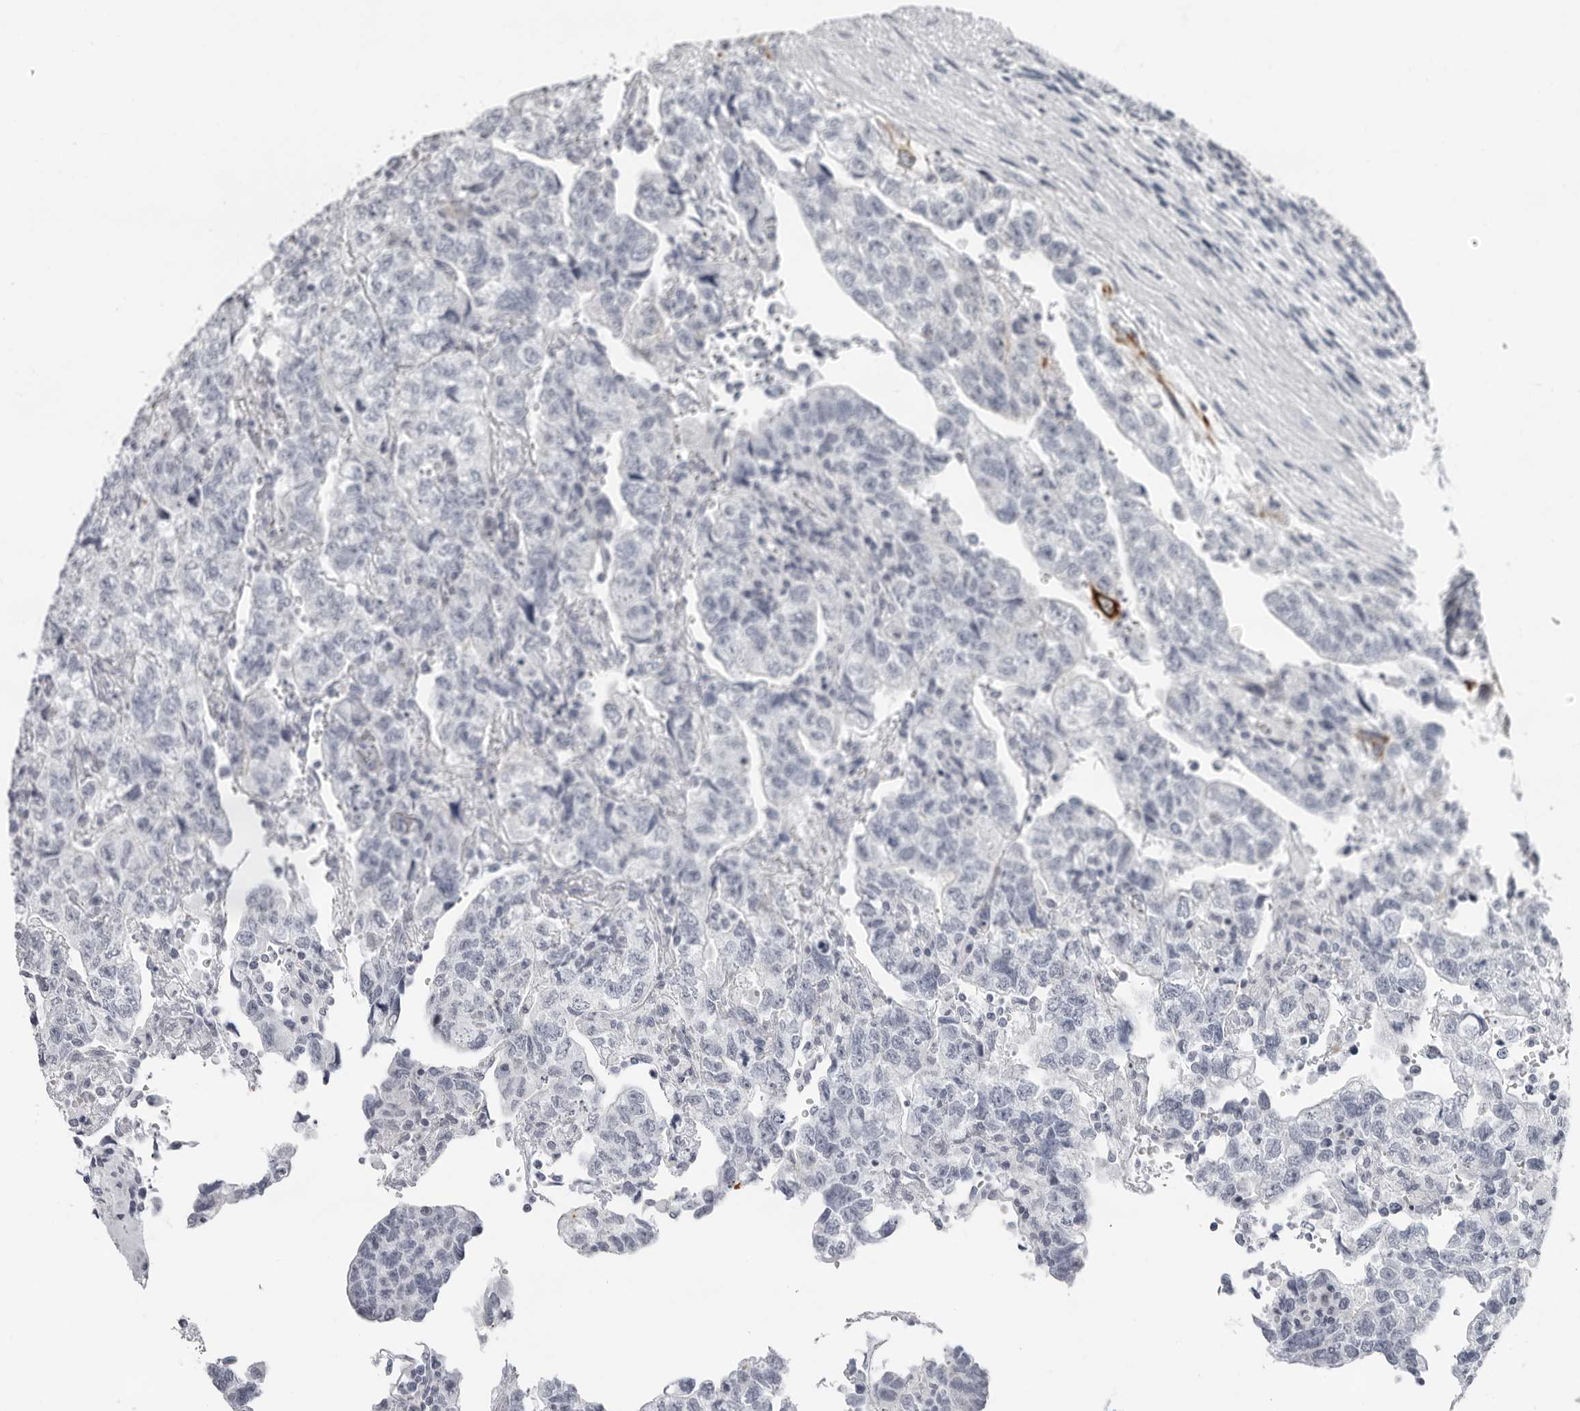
{"staining": {"intensity": "moderate", "quantity": "<25%", "location": "cytoplasmic/membranous"}, "tissue": "testis cancer", "cell_type": "Tumor cells", "image_type": "cancer", "snomed": [{"axis": "morphology", "description": "Normal tissue, NOS"}, {"axis": "morphology", "description": "Carcinoma, Embryonal, NOS"}, {"axis": "topography", "description": "Testis"}], "caption": "Immunohistochemical staining of human testis embryonal carcinoma reveals moderate cytoplasmic/membranous protein expression in about <25% of tumor cells. The protein of interest is shown in brown color, while the nuclei are stained blue.", "gene": "CCDC28B", "patient": {"sex": "male", "age": 36}}